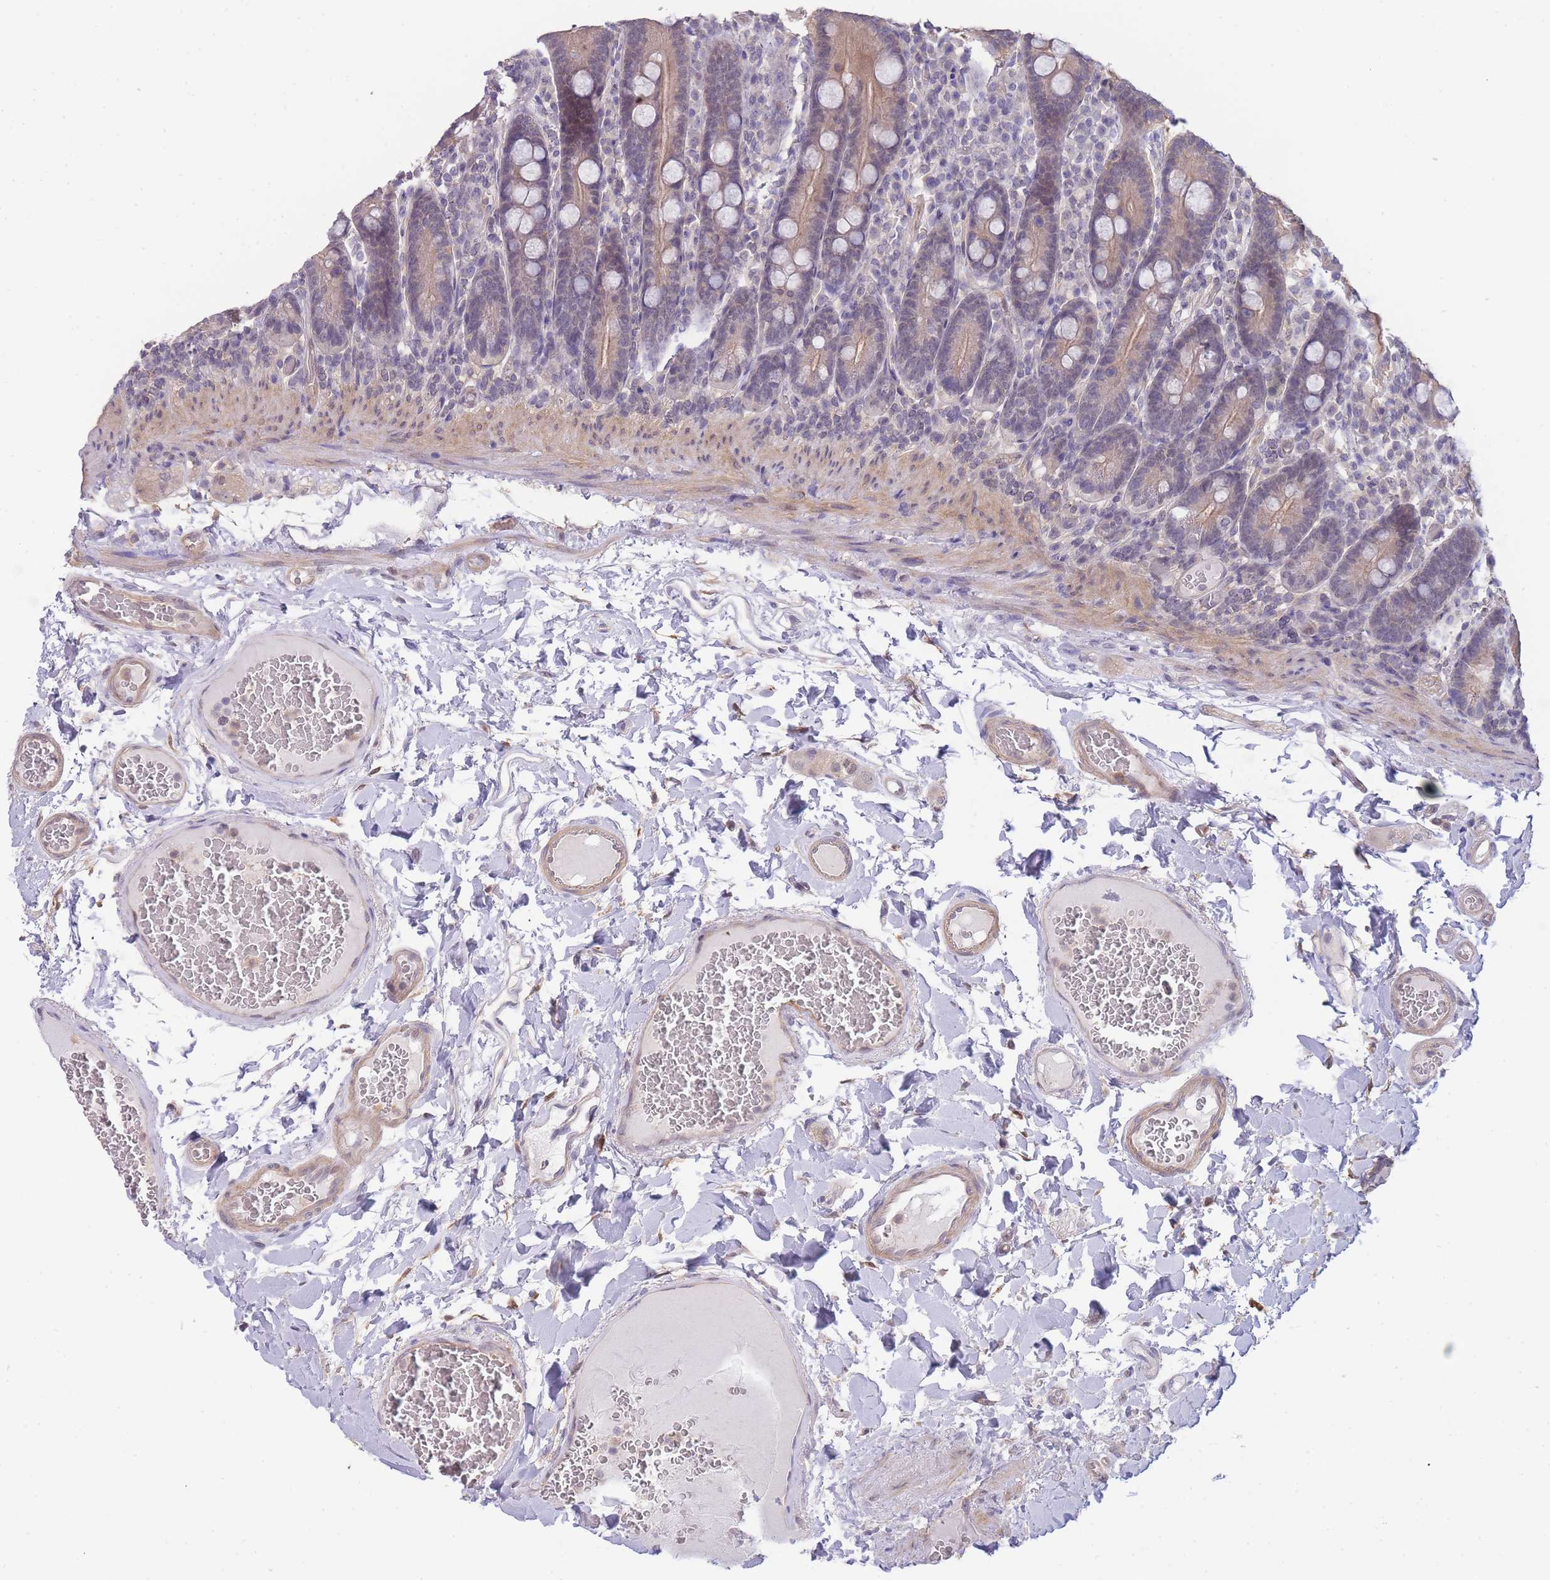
{"staining": {"intensity": "weak", "quantity": ">75%", "location": "cytoplasmic/membranous"}, "tissue": "duodenum", "cell_type": "Glandular cells", "image_type": "normal", "snomed": [{"axis": "morphology", "description": "Normal tissue, NOS"}, {"axis": "topography", "description": "Duodenum"}], "caption": "The micrograph displays staining of benign duodenum, revealing weak cytoplasmic/membranous protein positivity (brown color) within glandular cells.", "gene": "SMC6", "patient": {"sex": "female", "age": 62}}